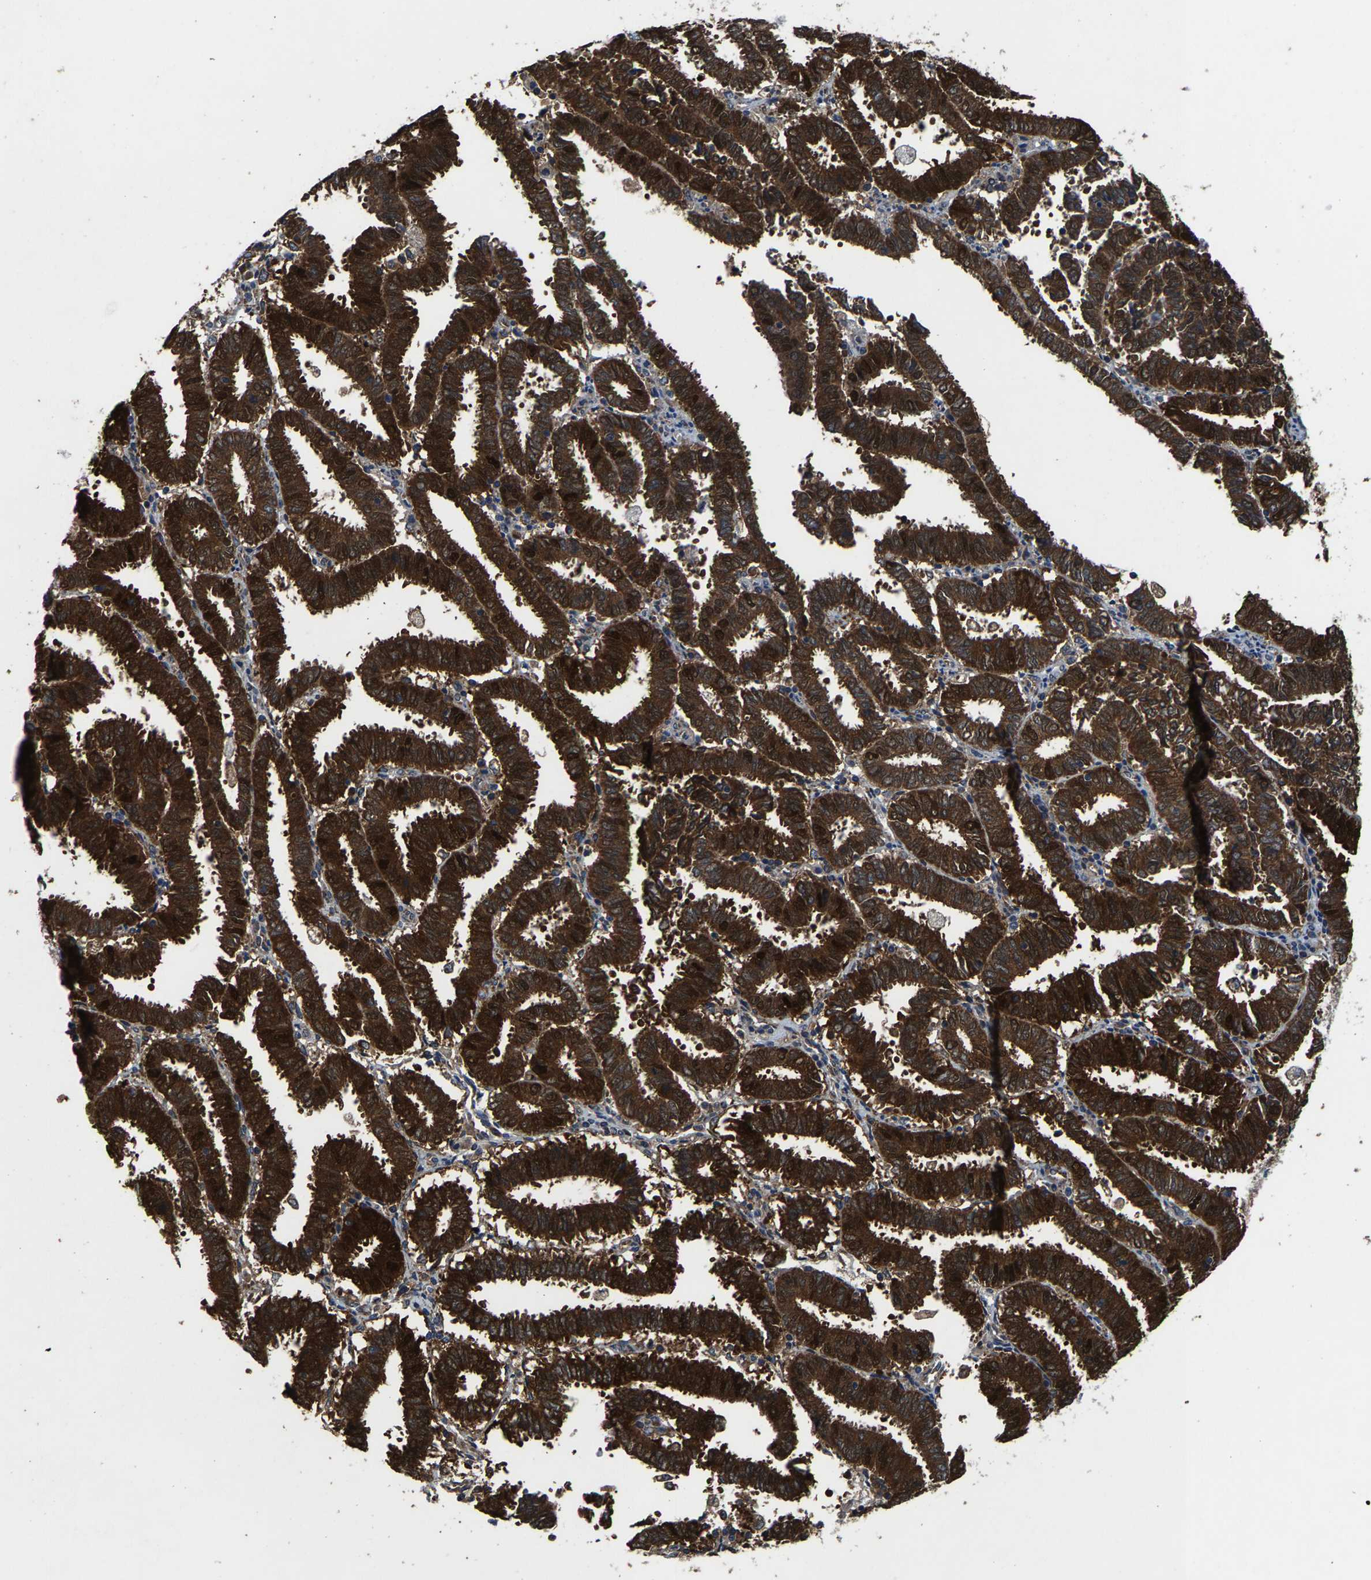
{"staining": {"intensity": "strong", "quantity": ">75%", "location": "cytoplasmic/membranous"}, "tissue": "endometrial cancer", "cell_type": "Tumor cells", "image_type": "cancer", "snomed": [{"axis": "morphology", "description": "Adenocarcinoma, NOS"}, {"axis": "topography", "description": "Uterus"}], "caption": "This histopathology image reveals immunohistochemistry staining of human adenocarcinoma (endometrial), with high strong cytoplasmic/membranous positivity in approximately >75% of tumor cells.", "gene": "PDP1", "patient": {"sex": "female", "age": 83}}